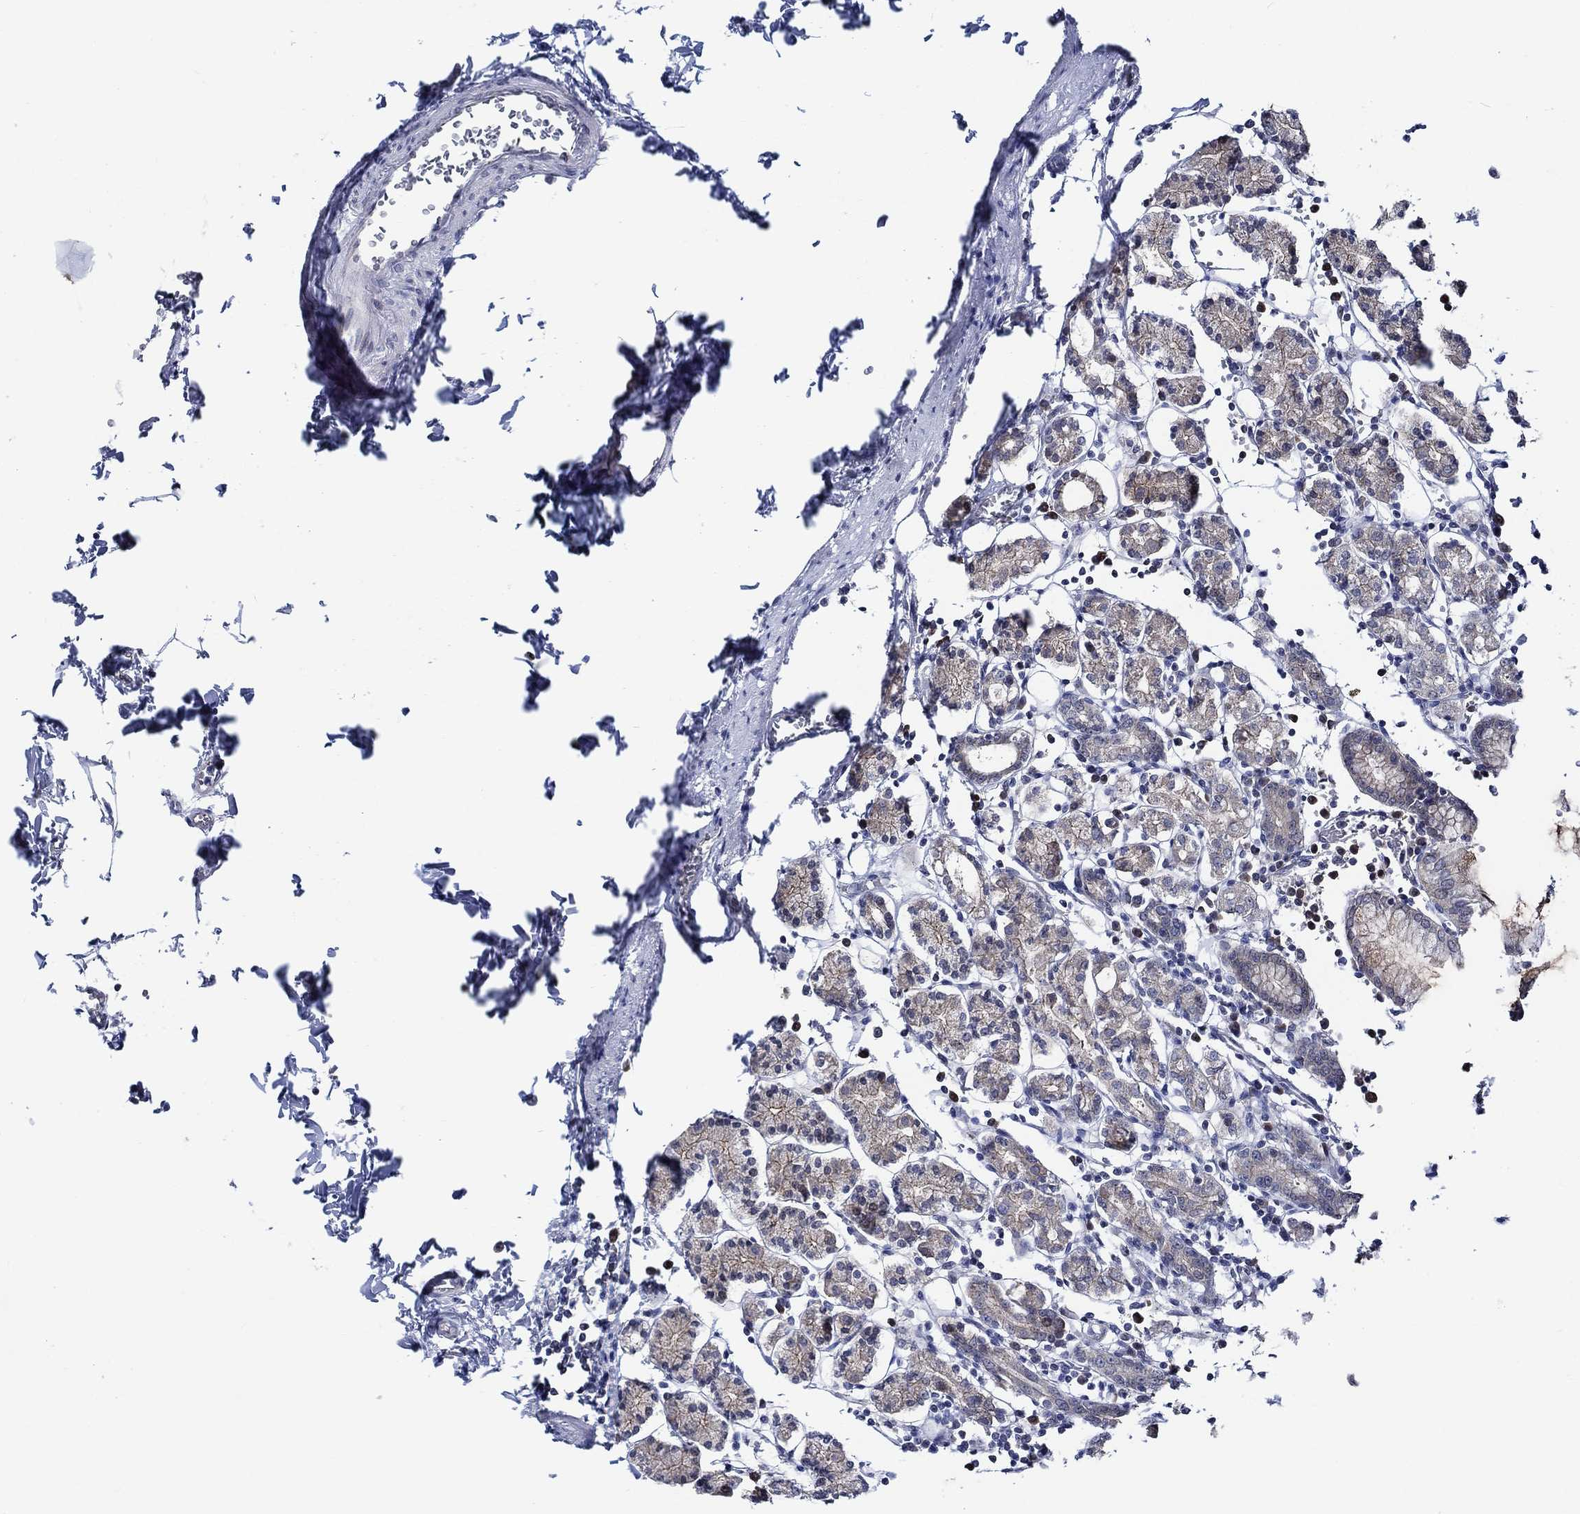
{"staining": {"intensity": "negative", "quantity": "none", "location": "none"}, "tissue": "stomach", "cell_type": "Glandular cells", "image_type": "normal", "snomed": [{"axis": "morphology", "description": "Normal tissue, NOS"}, {"axis": "topography", "description": "Stomach, upper"}, {"axis": "topography", "description": "Stomach"}], "caption": "Immunohistochemistry histopathology image of unremarkable human stomach stained for a protein (brown), which shows no expression in glandular cells. (Brightfield microscopy of DAB (3,3'-diaminobenzidine) immunohistochemistry at high magnification).", "gene": "C8orf48", "patient": {"sex": "male", "age": 62}}